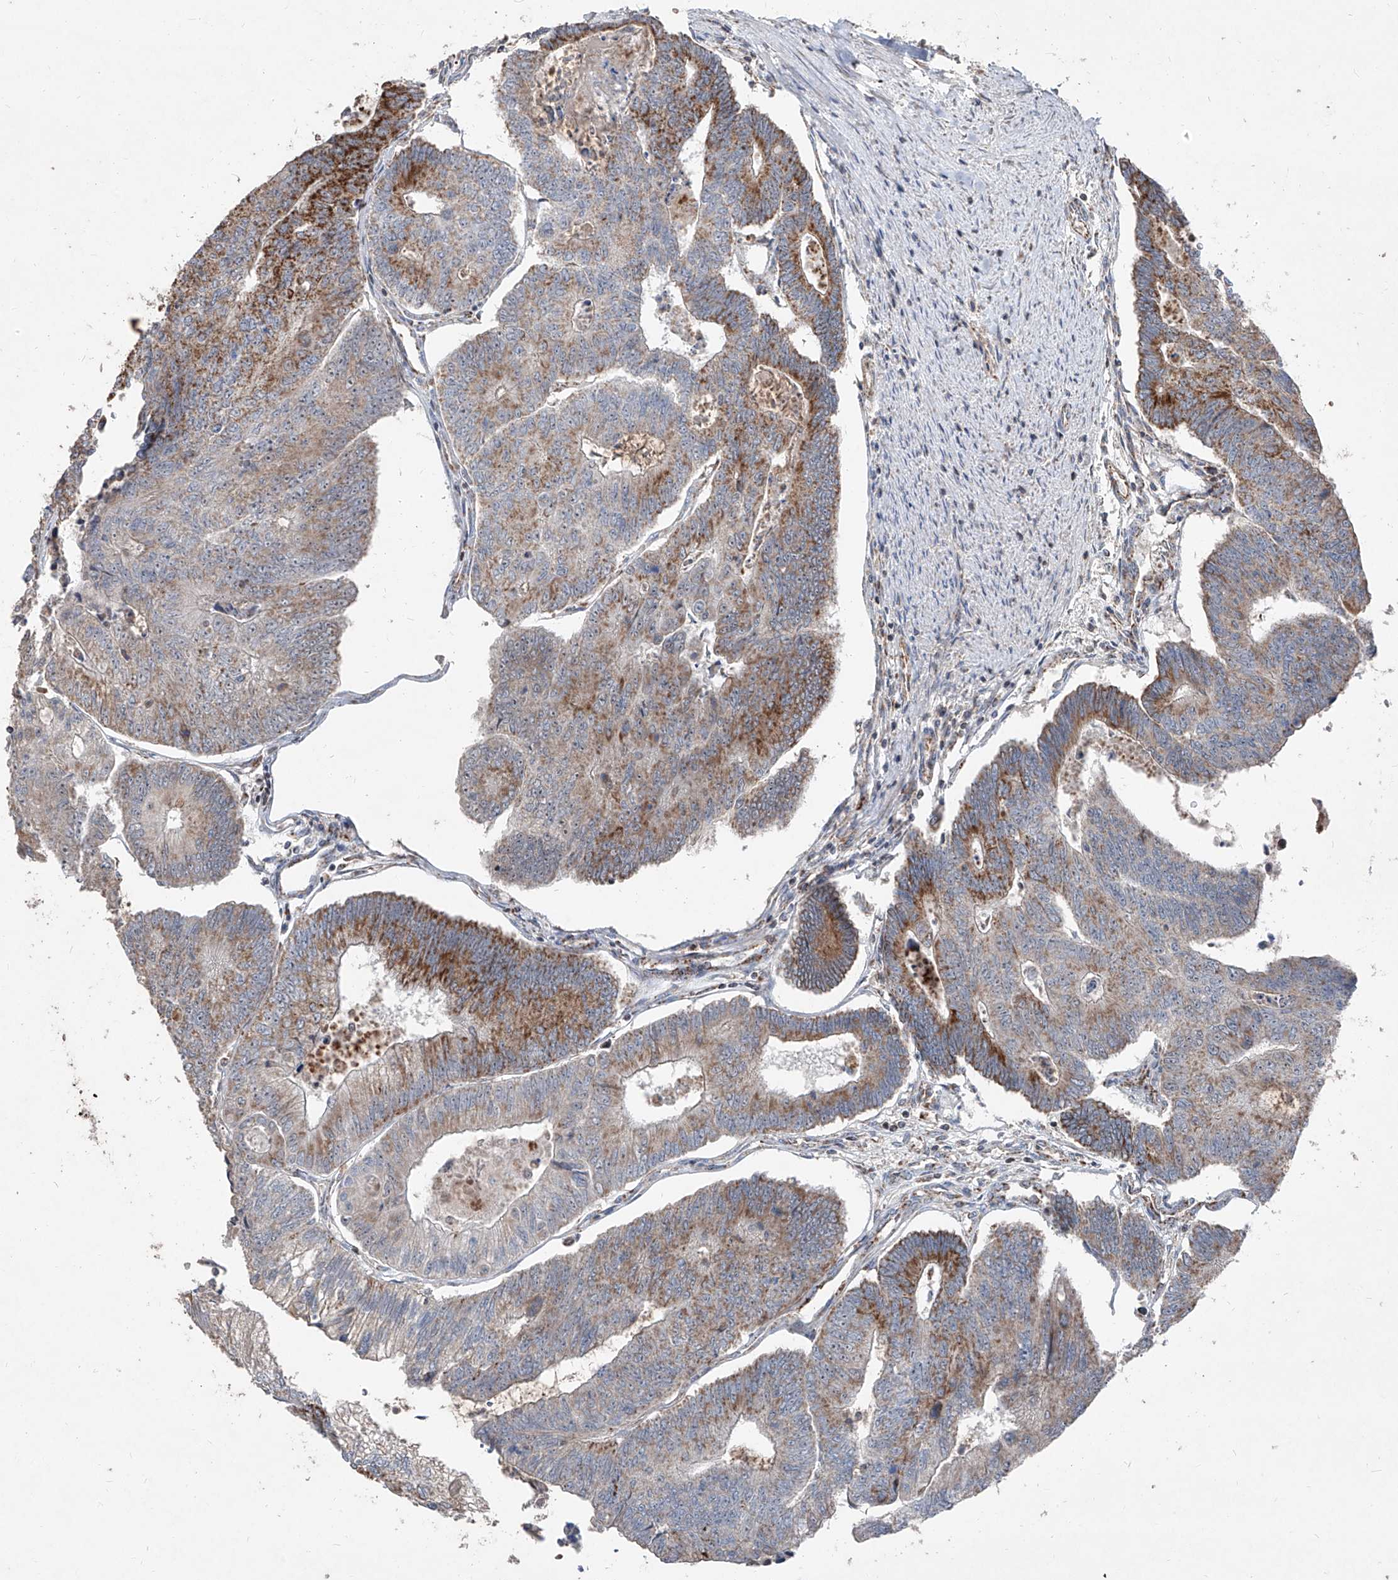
{"staining": {"intensity": "moderate", "quantity": "25%-75%", "location": "cytoplasmic/membranous"}, "tissue": "colorectal cancer", "cell_type": "Tumor cells", "image_type": "cancer", "snomed": [{"axis": "morphology", "description": "Adenocarcinoma, NOS"}, {"axis": "topography", "description": "Colon"}], "caption": "Immunohistochemistry histopathology image of human adenocarcinoma (colorectal) stained for a protein (brown), which exhibits medium levels of moderate cytoplasmic/membranous expression in approximately 25%-75% of tumor cells.", "gene": "NDUFB3", "patient": {"sex": "female", "age": 67}}